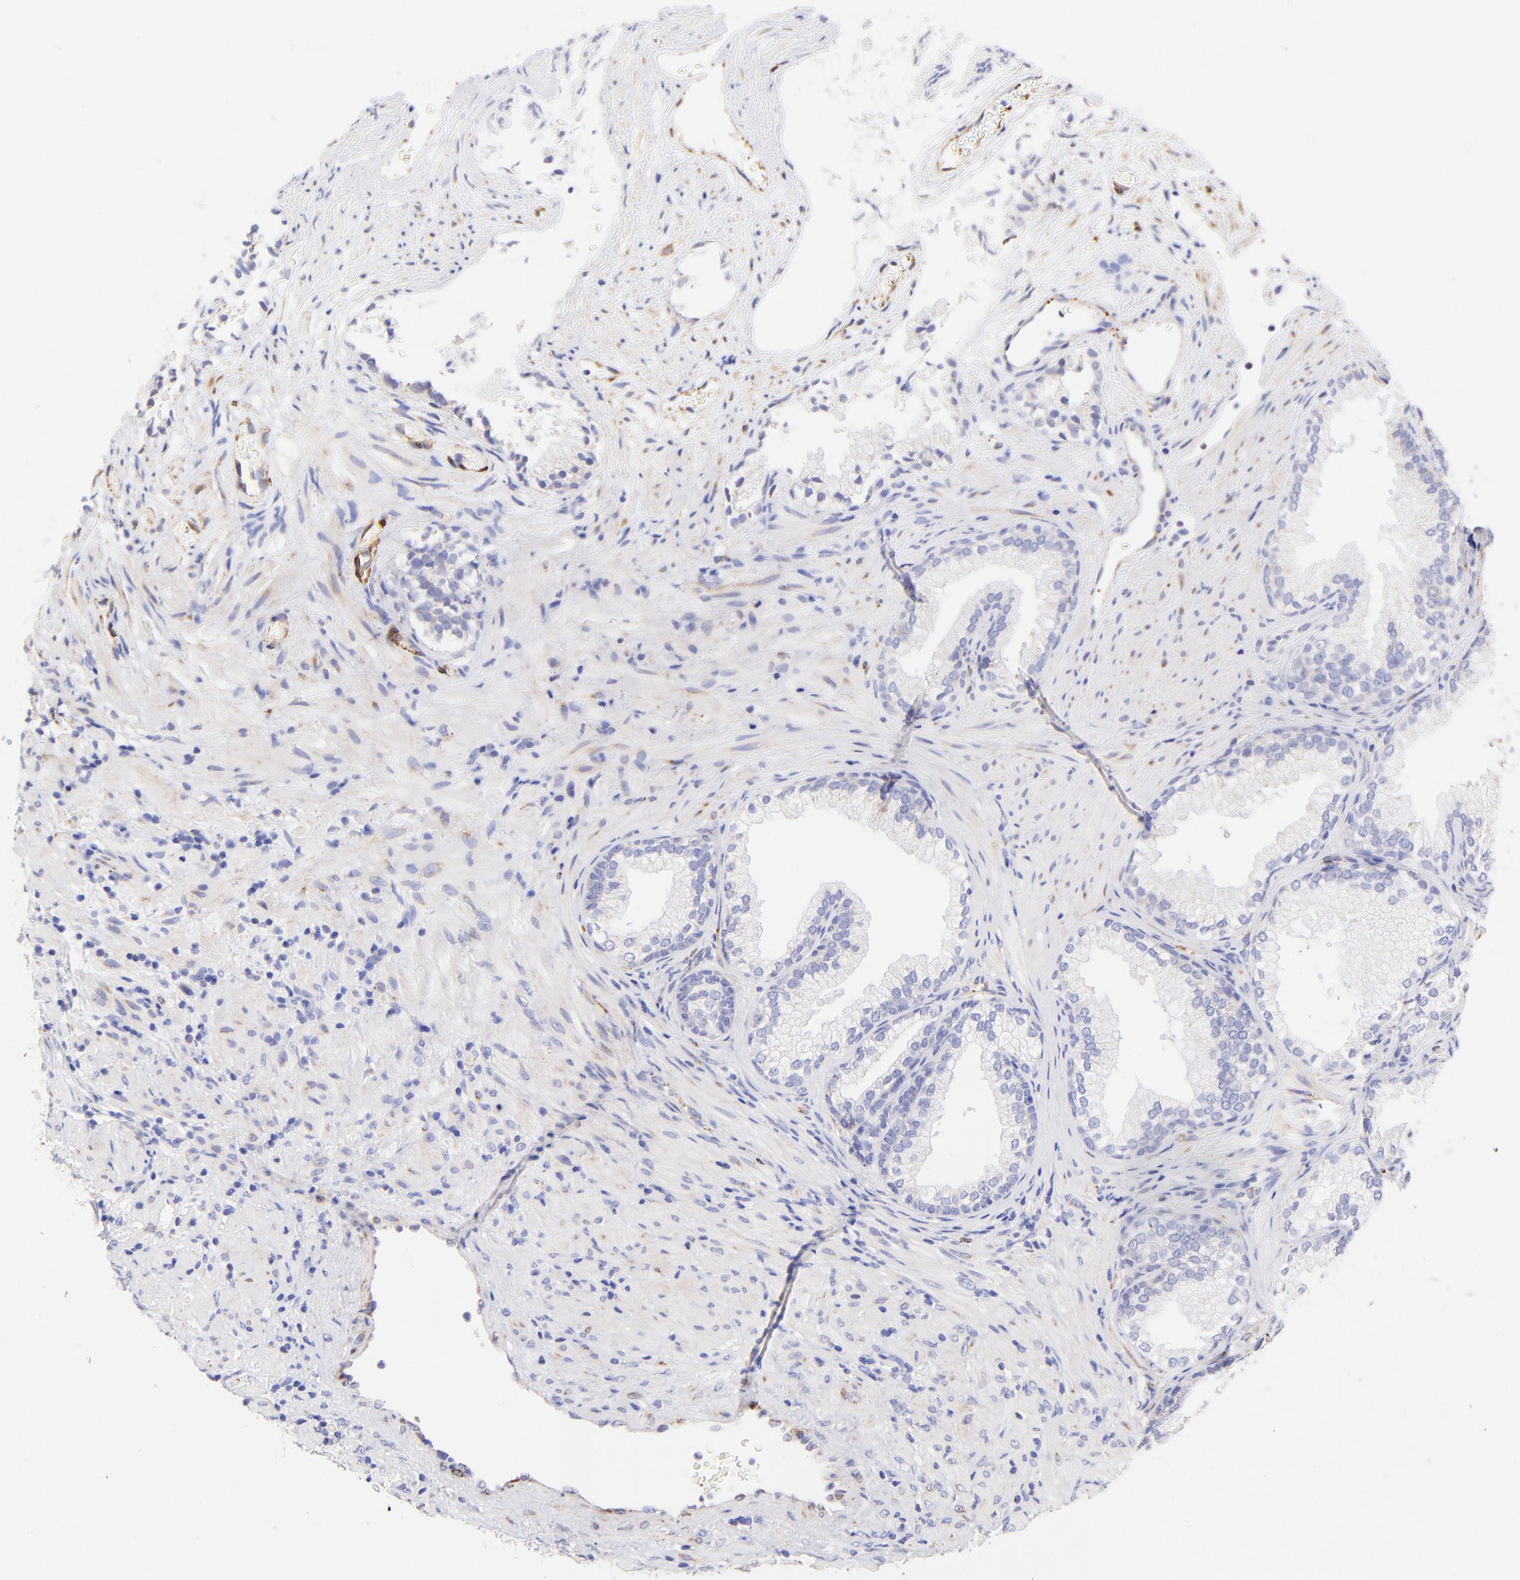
{"staining": {"intensity": "weak", "quantity": "<25%", "location": "cytoplasmic/membranous"}, "tissue": "prostate", "cell_type": "Glandular cells", "image_type": "normal", "snomed": [{"axis": "morphology", "description": "Normal tissue, NOS"}, {"axis": "topography", "description": "Prostate"}], "caption": "IHC of normal prostate demonstrates no positivity in glandular cells. The staining was performed using DAB to visualize the protein expression in brown, while the nuclei were stained in blue with hematoxylin (Magnification: 20x).", "gene": "SPARC", "patient": {"sex": "male", "age": 76}}